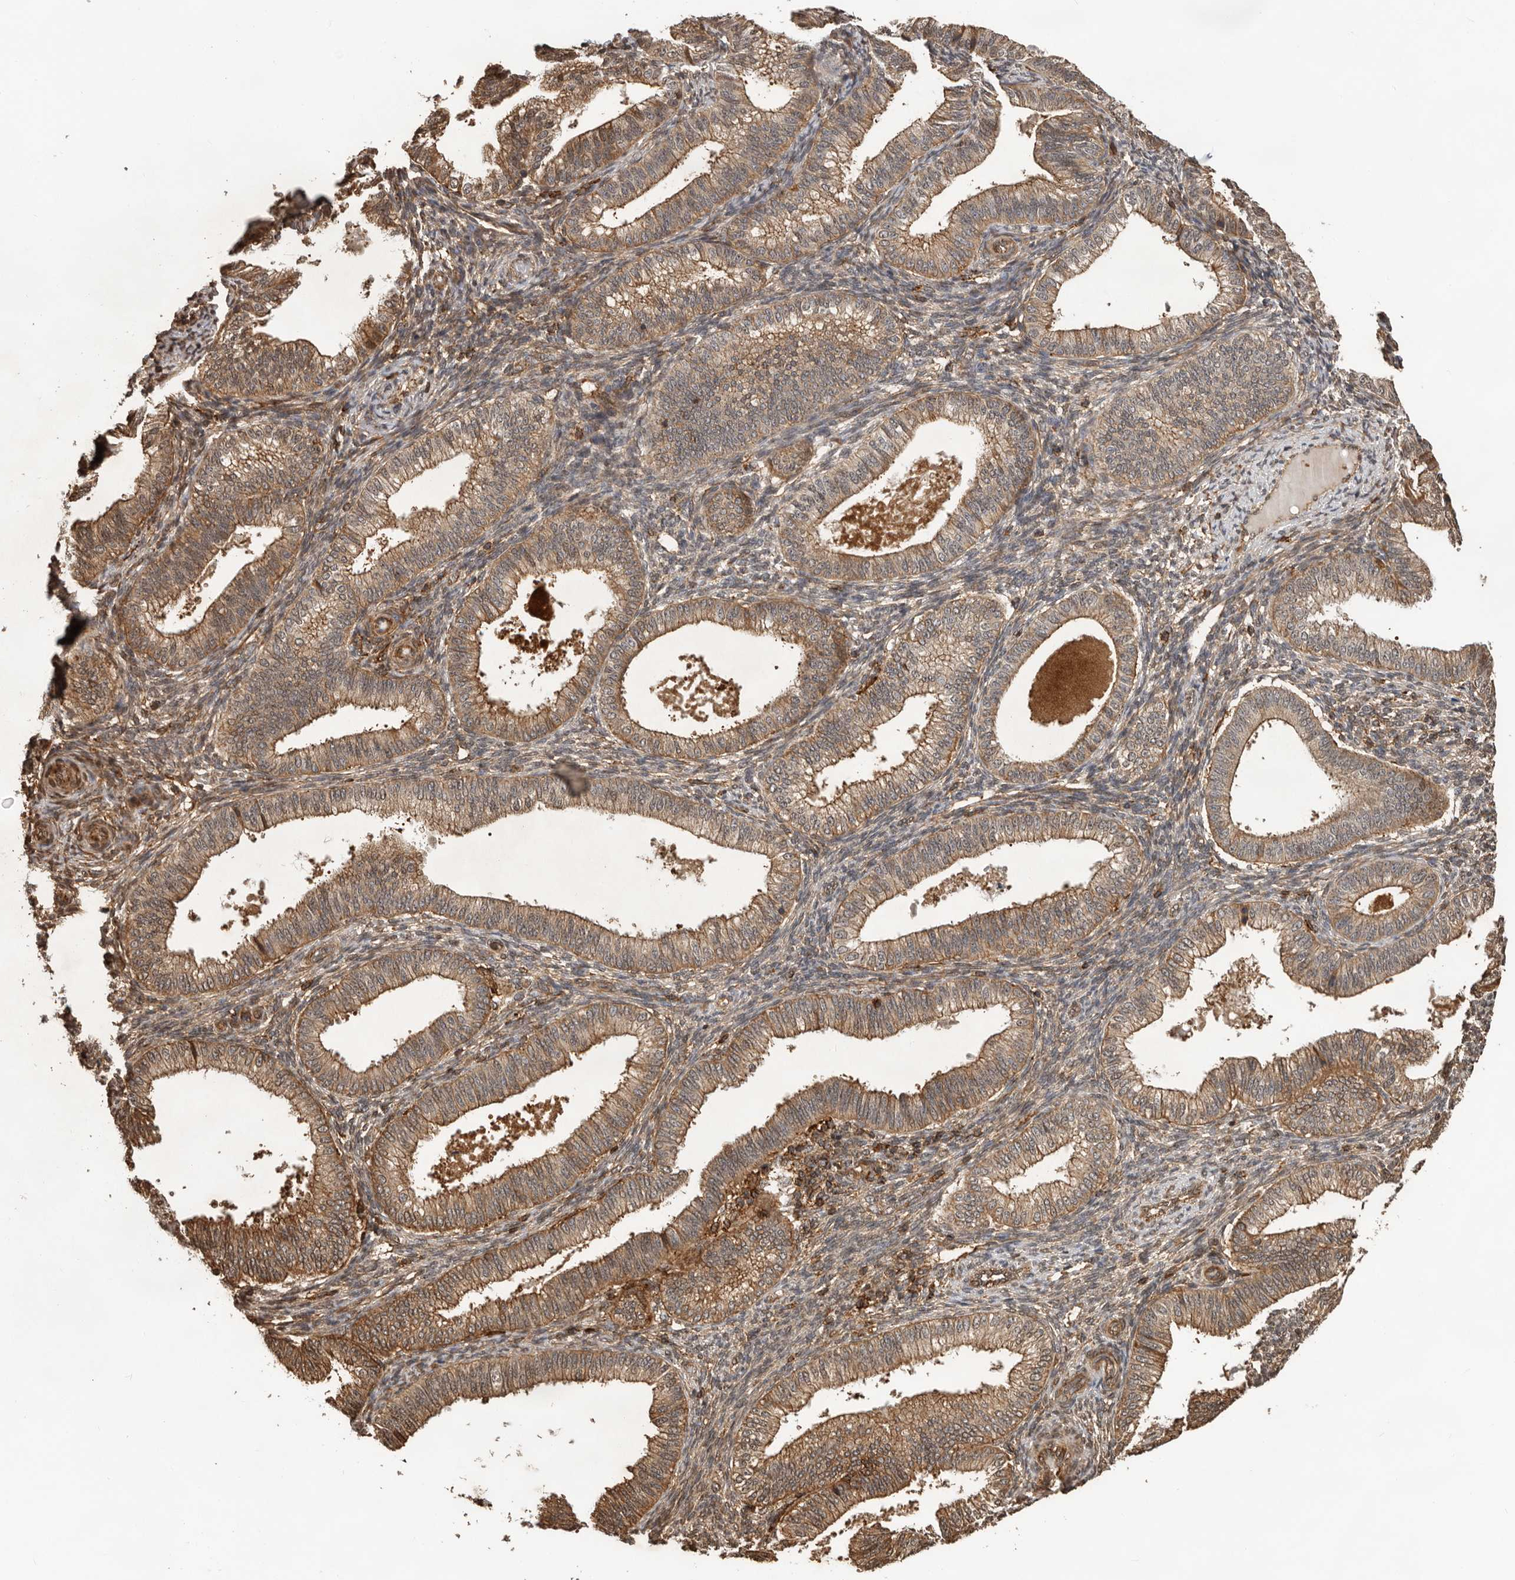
{"staining": {"intensity": "weak", "quantity": "25%-75%", "location": "cytoplasmic/membranous"}, "tissue": "endometrium", "cell_type": "Cells in endometrial stroma", "image_type": "normal", "snomed": [{"axis": "morphology", "description": "Normal tissue, NOS"}, {"axis": "topography", "description": "Endometrium"}], "caption": "Protein expression by IHC exhibits weak cytoplasmic/membranous expression in approximately 25%-75% of cells in endometrial stroma in normal endometrium.", "gene": "RNF157", "patient": {"sex": "female", "age": 39}}